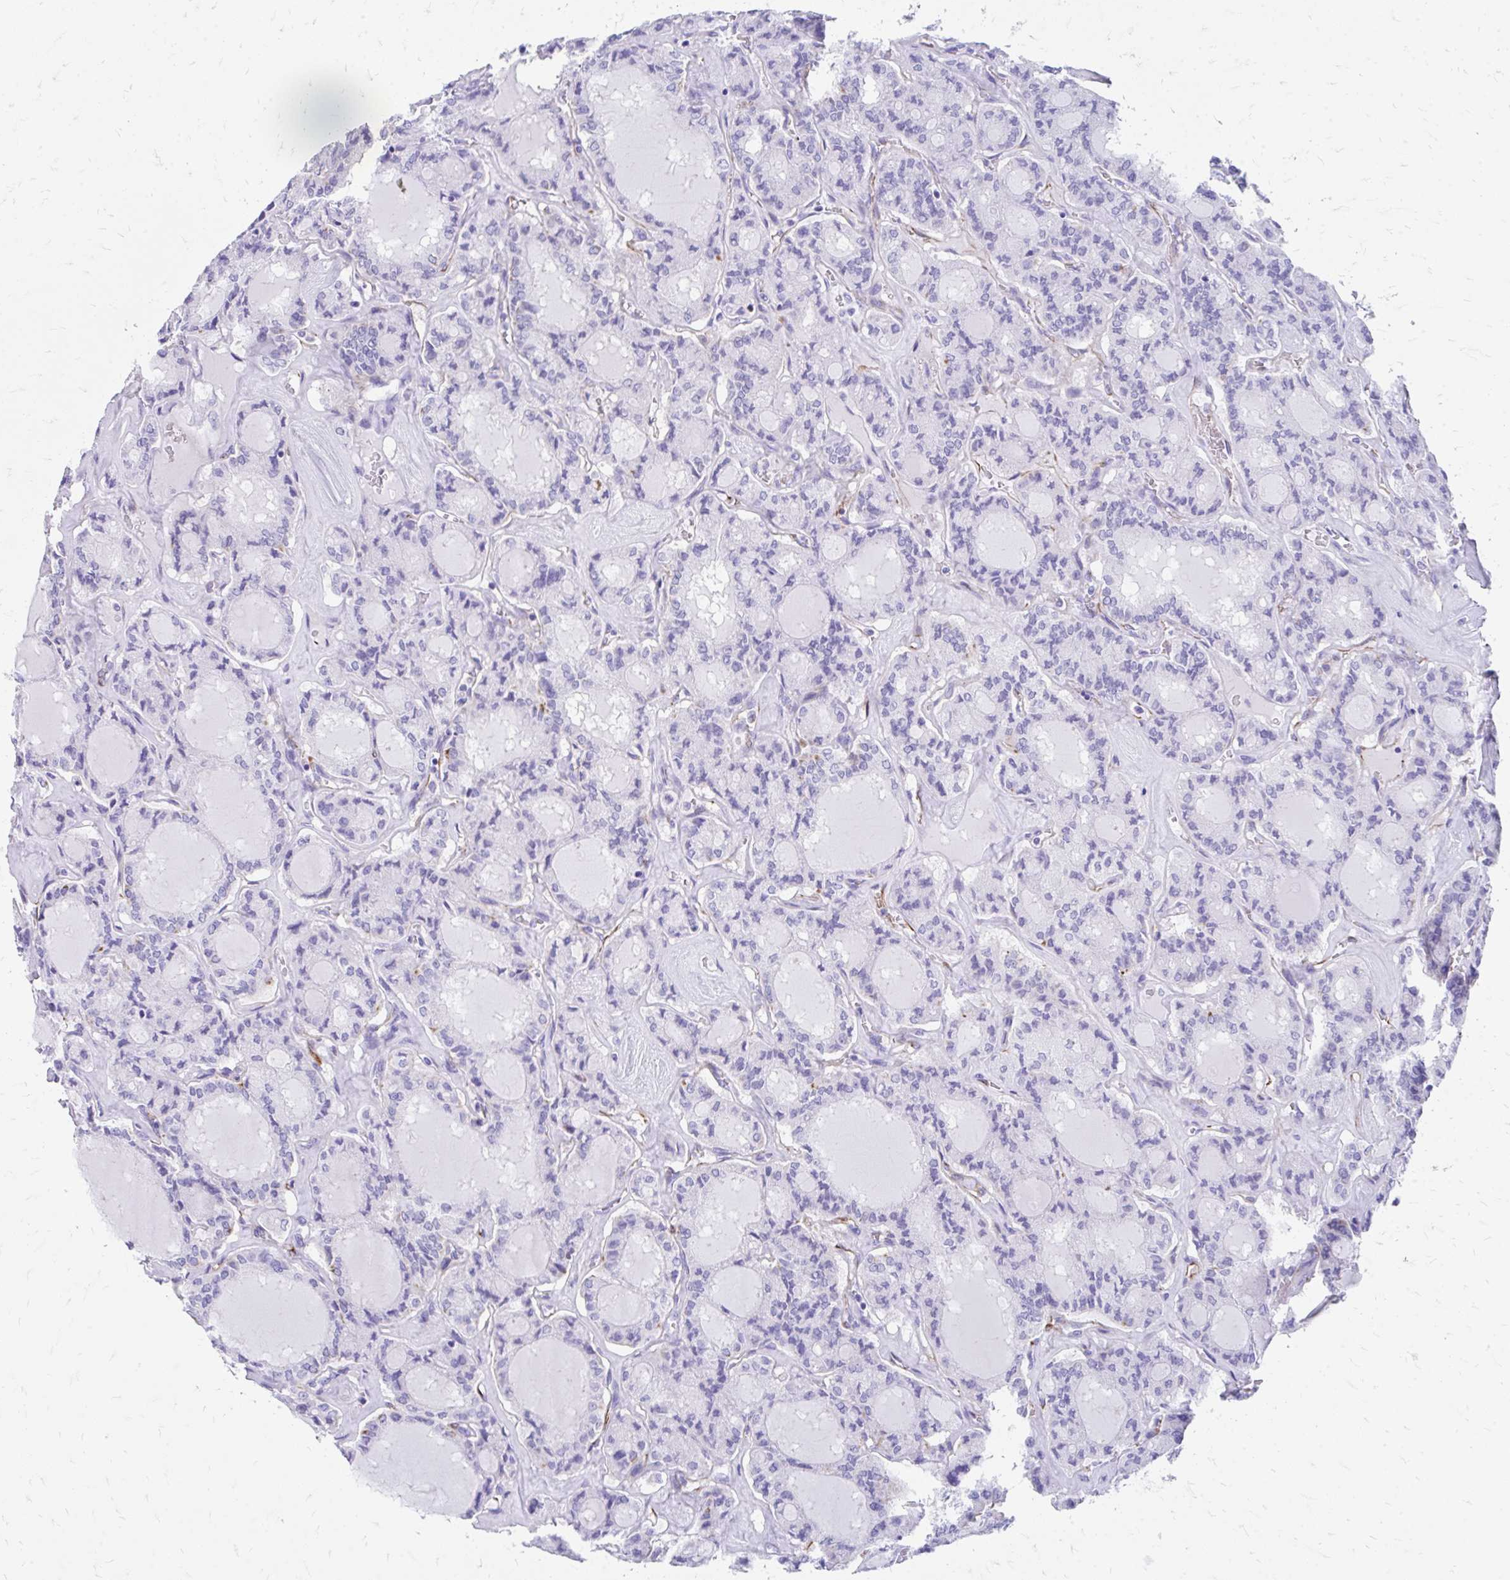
{"staining": {"intensity": "negative", "quantity": "none", "location": "none"}, "tissue": "thyroid cancer", "cell_type": "Tumor cells", "image_type": "cancer", "snomed": [{"axis": "morphology", "description": "Papillary adenocarcinoma, NOS"}, {"axis": "topography", "description": "Thyroid gland"}], "caption": "There is no significant positivity in tumor cells of thyroid papillary adenocarcinoma.", "gene": "ZNF699", "patient": {"sex": "male", "age": 87}}